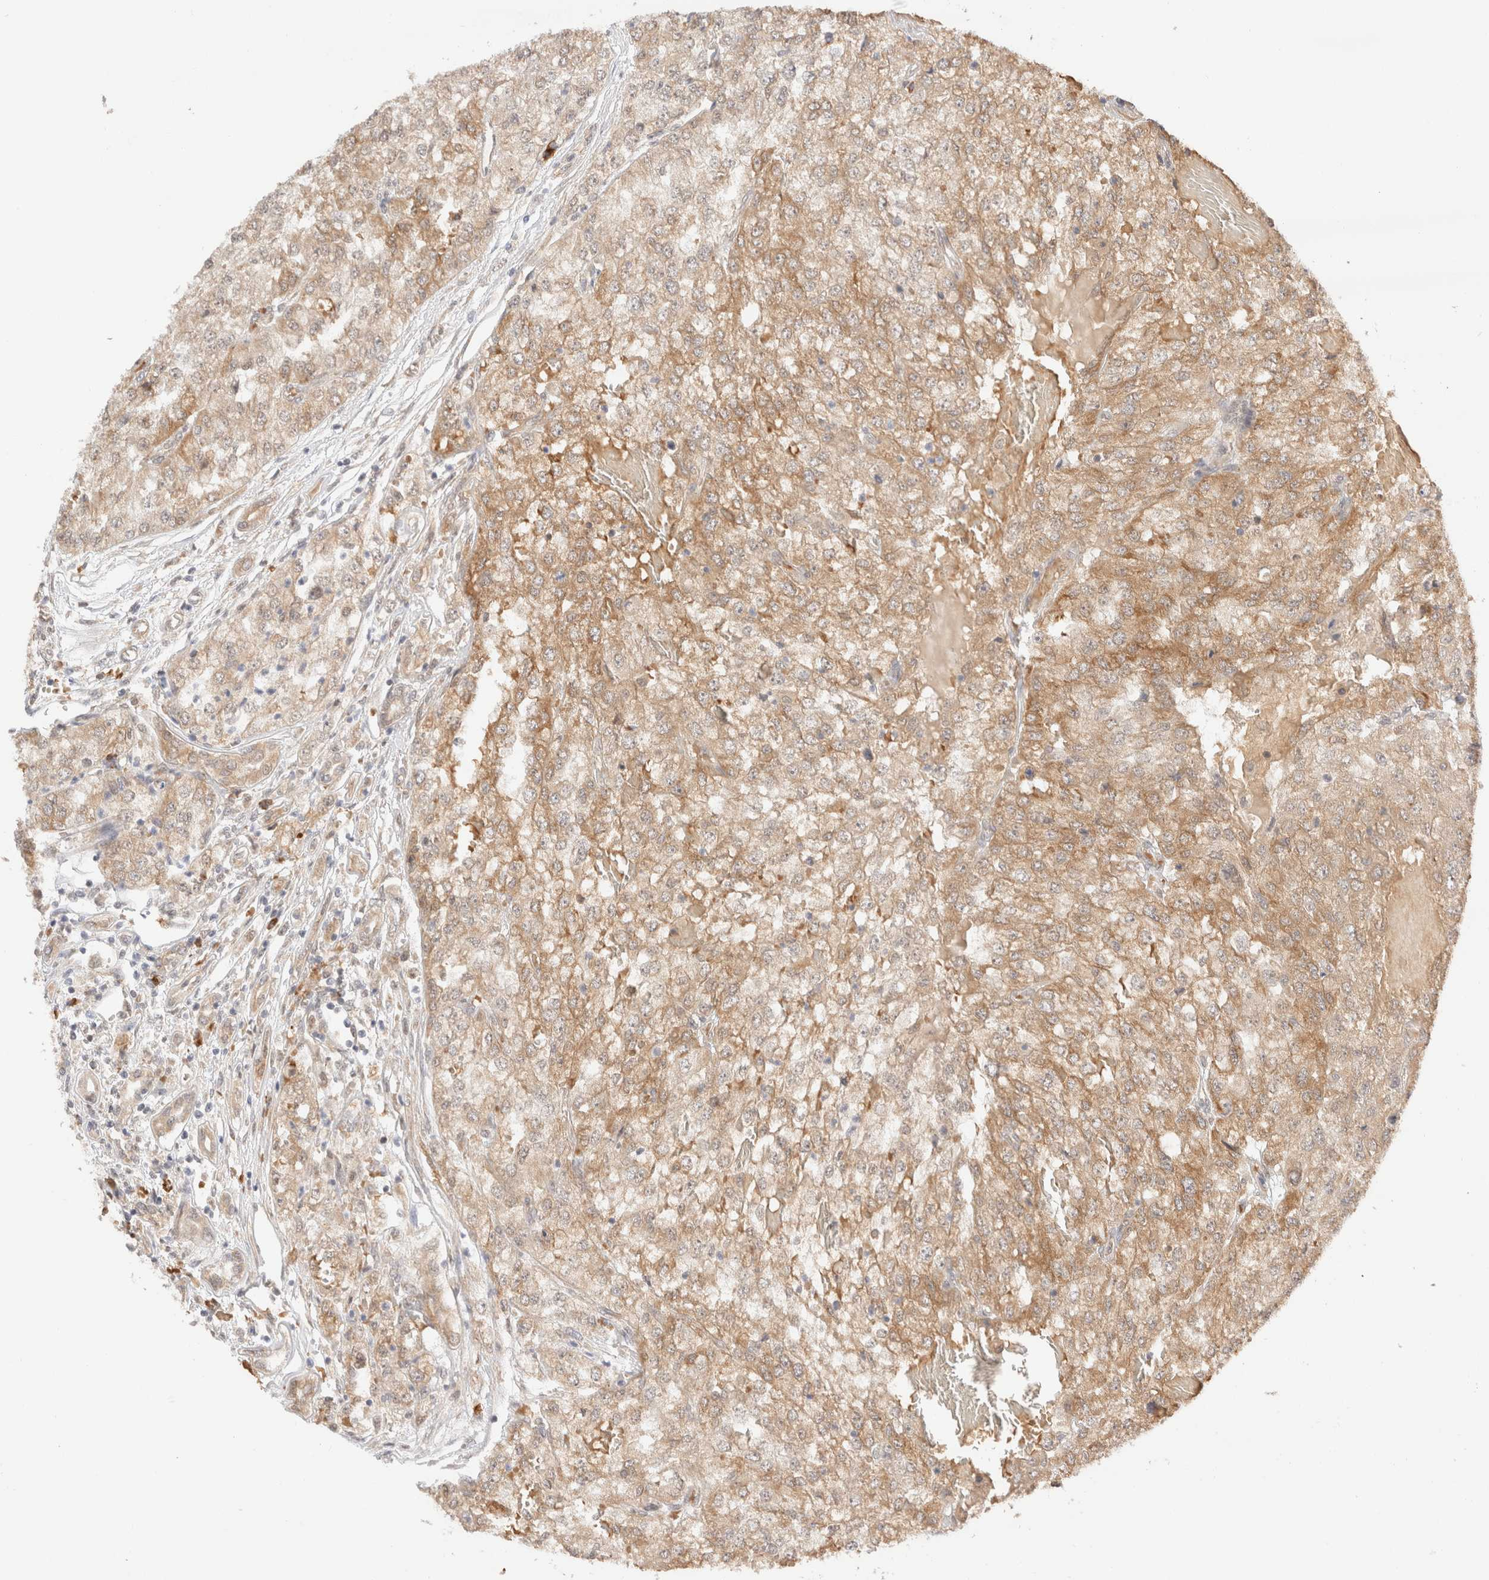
{"staining": {"intensity": "moderate", "quantity": ">75%", "location": "cytoplasmic/membranous"}, "tissue": "renal cancer", "cell_type": "Tumor cells", "image_type": "cancer", "snomed": [{"axis": "morphology", "description": "Adenocarcinoma, NOS"}, {"axis": "topography", "description": "Kidney"}], "caption": "Moderate cytoplasmic/membranous staining is appreciated in approximately >75% of tumor cells in adenocarcinoma (renal). (DAB IHC, brown staining for protein, blue staining for nuclei).", "gene": "SYVN1", "patient": {"sex": "female", "age": 54}}